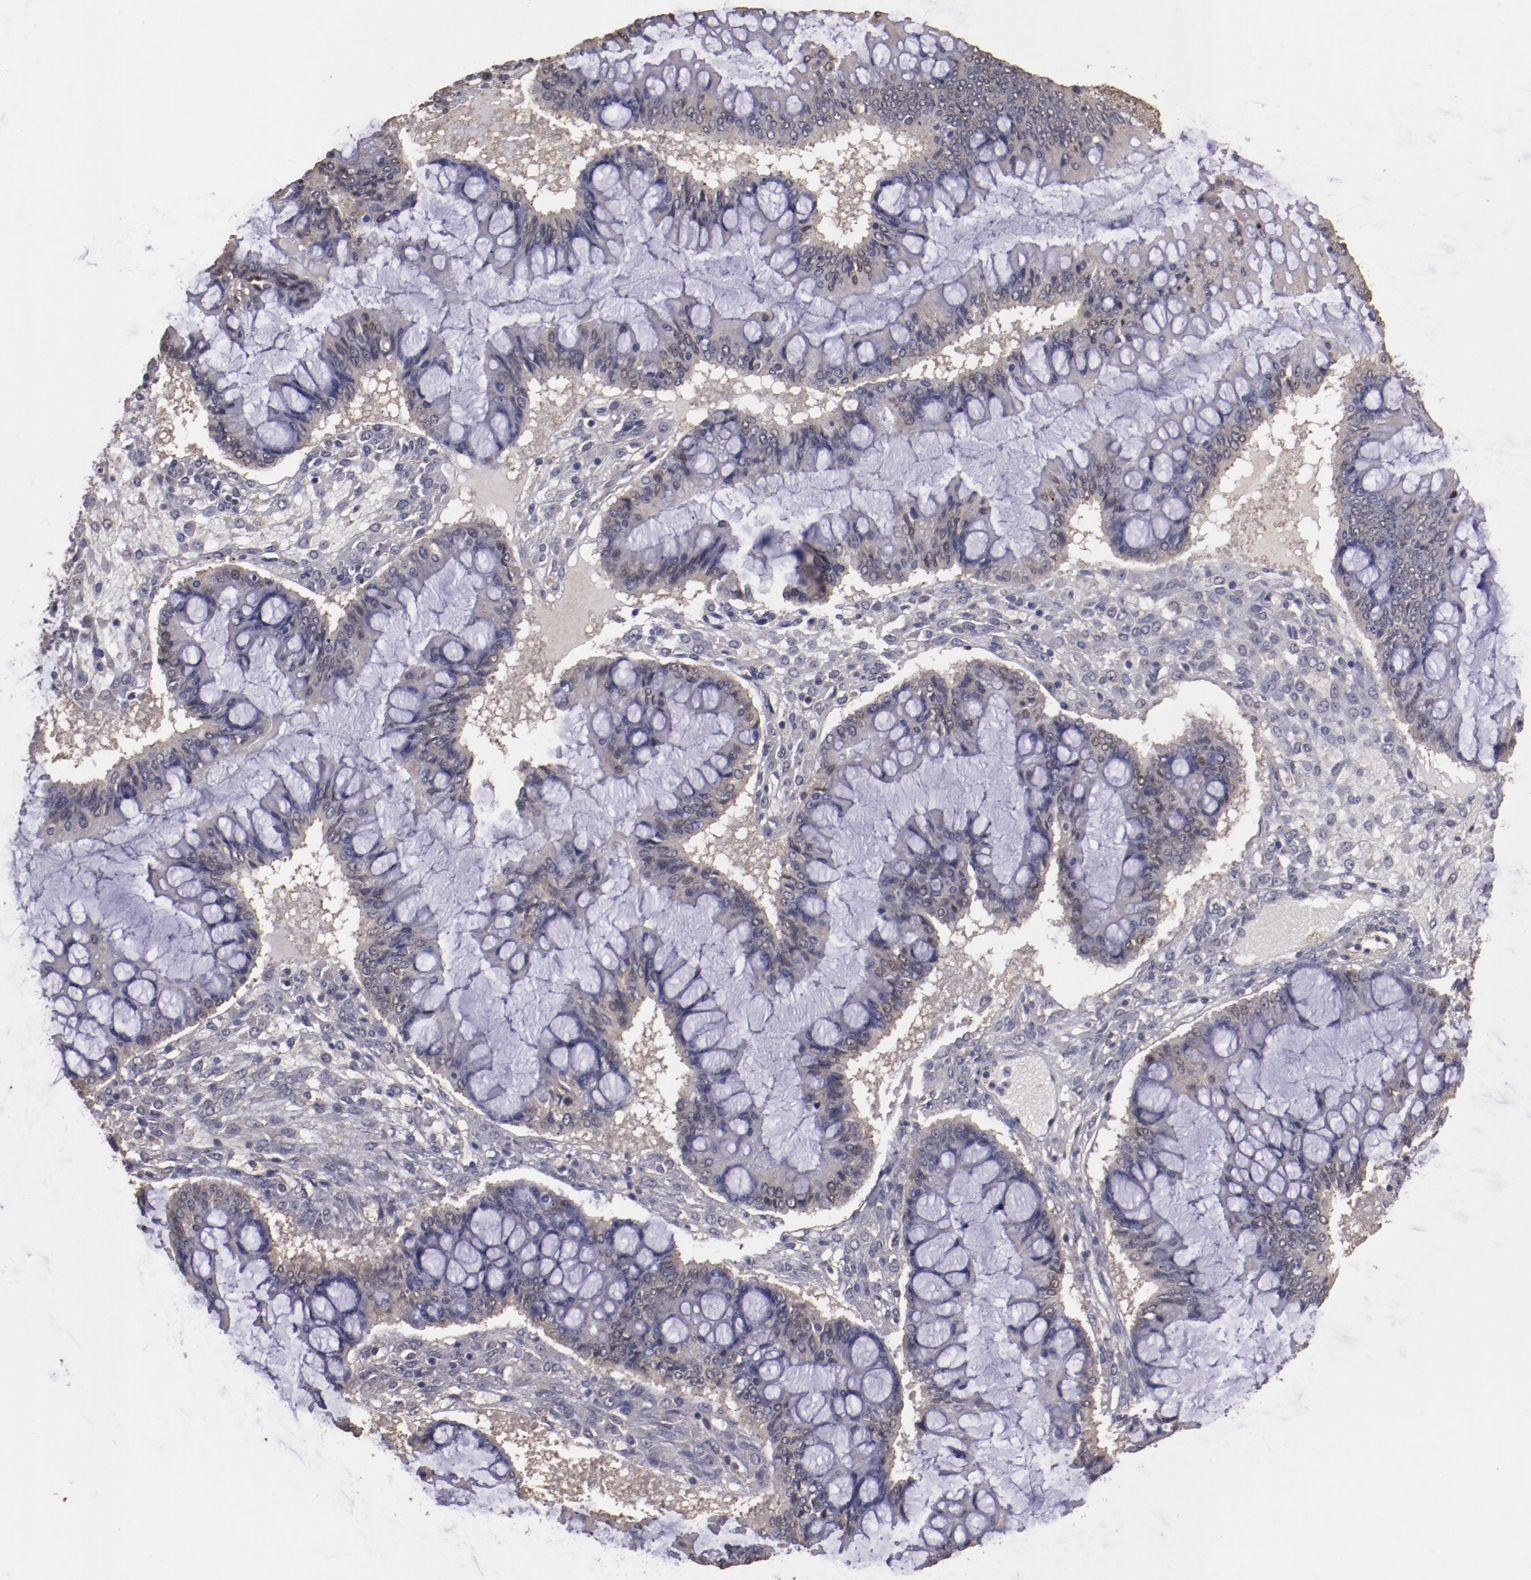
{"staining": {"intensity": "weak", "quantity": ">75%", "location": "cytoplasmic/membranous"}, "tissue": "ovarian cancer", "cell_type": "Tumor cells", "image_type": "cancer", "snomed": [{"axis": "morphology", "description": "Cystadenocarcinoma, mucinous, NOS"}, {"axis": "topography", "description": "Ovary"}], "caption": "A brown stain labels weak cytoplasmic/membranous staining of a protein in human ovarian mucinous cystadenocarcinoma tumor cells.", "gene": "FAT1", "patient": {"sex": "female", "age": 73}}